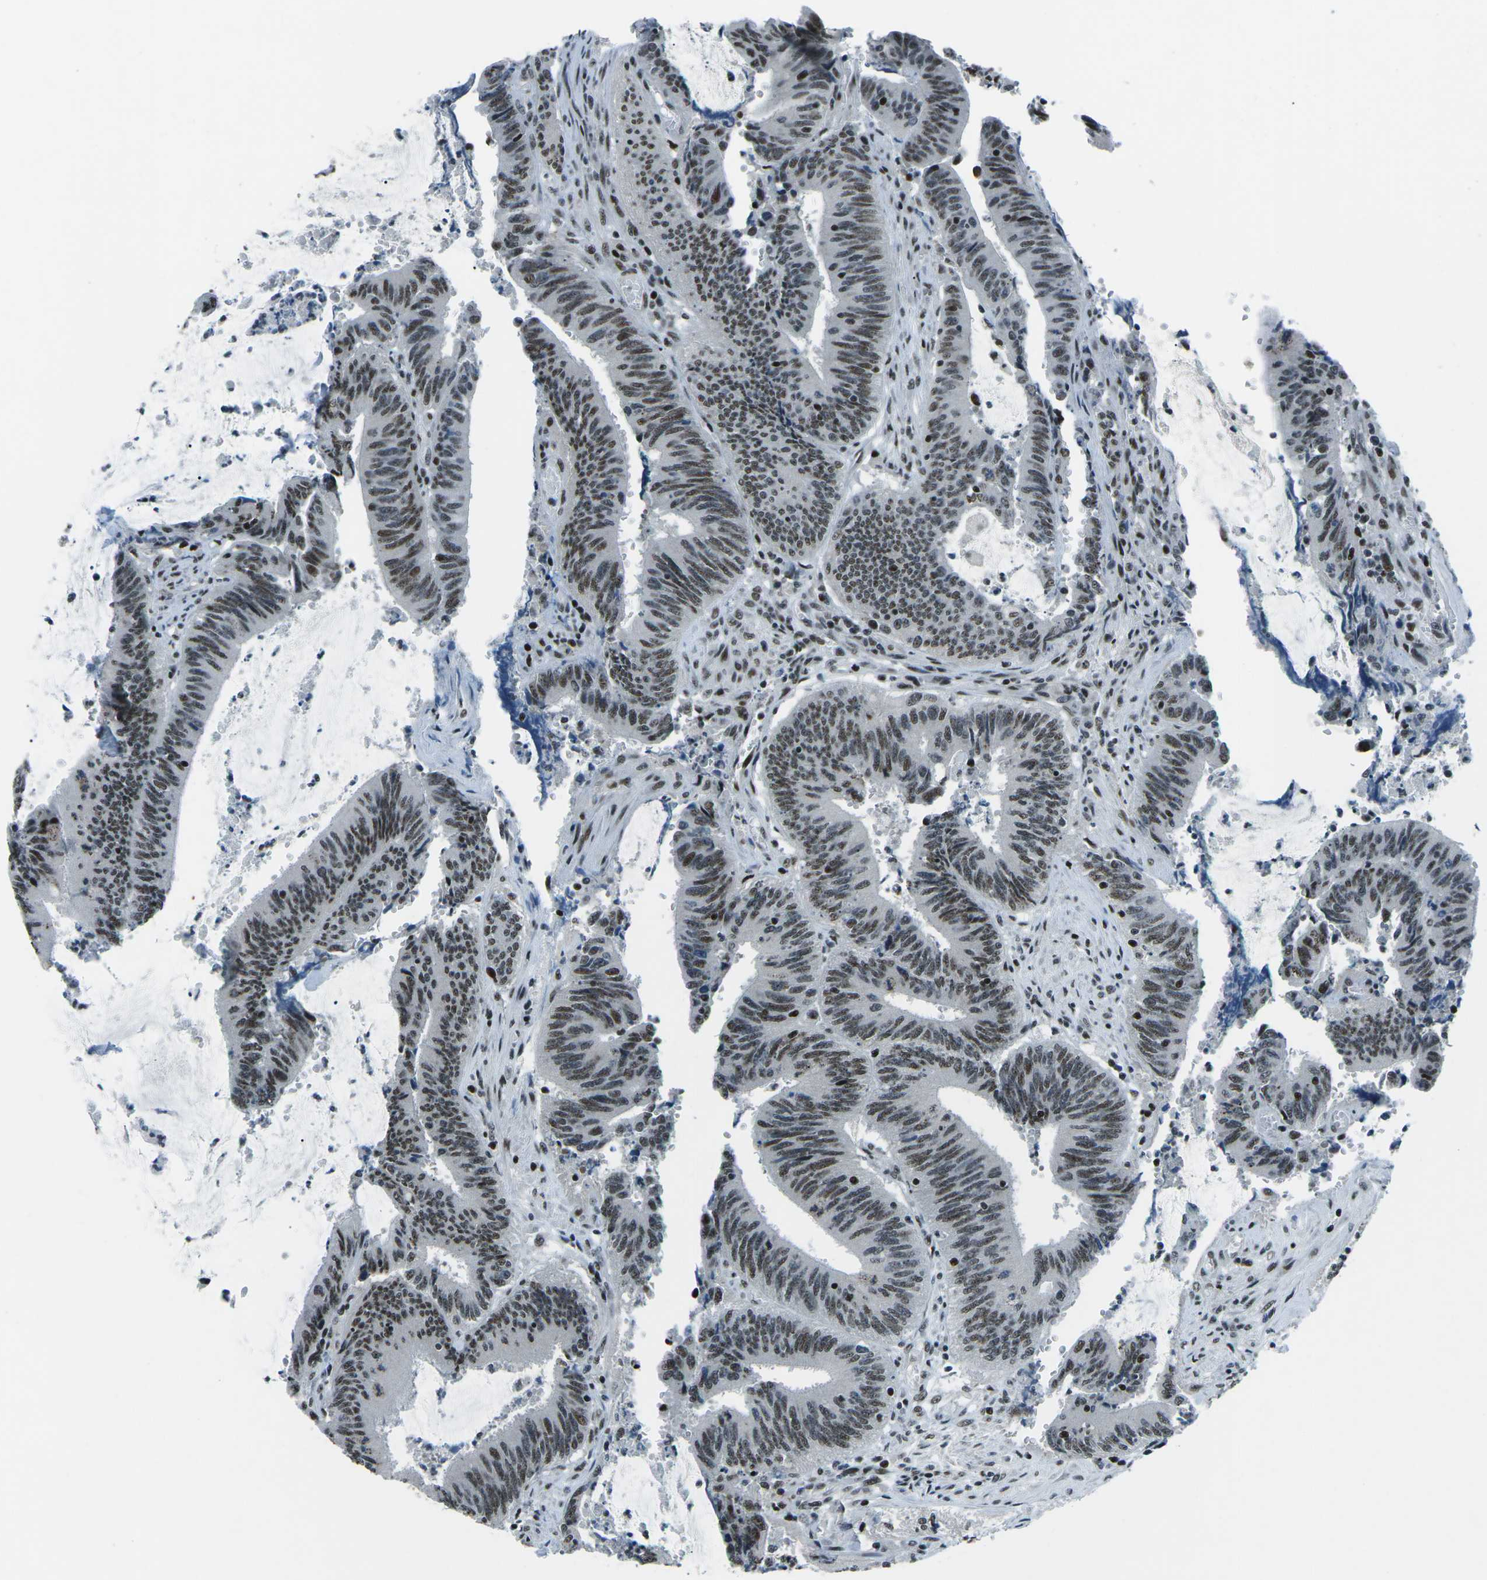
{"staining": {"intensity": "weak", "quantity": ">75%", "location": "nuclear"}, "tissue": "colorectal cancer", "cell_type": "Tumor cells", "image_type": "cancer", "snomed": [{"axis": "morphology", "description": "Normal tissue, NOS"}, {"axis": "morphology", "description": "Adenocarcinoma, NOS"}, {"axis": "topography", "description": "Rectum"}], "caption": "Approximately >75% of tumor cells in colorectal adenocarcinoma exhibit weak nuclear protein expression as visualized by brown immunohistochemical staining.", "gene": "RBL2", "patient": {"sex": "female", "age": 66}}